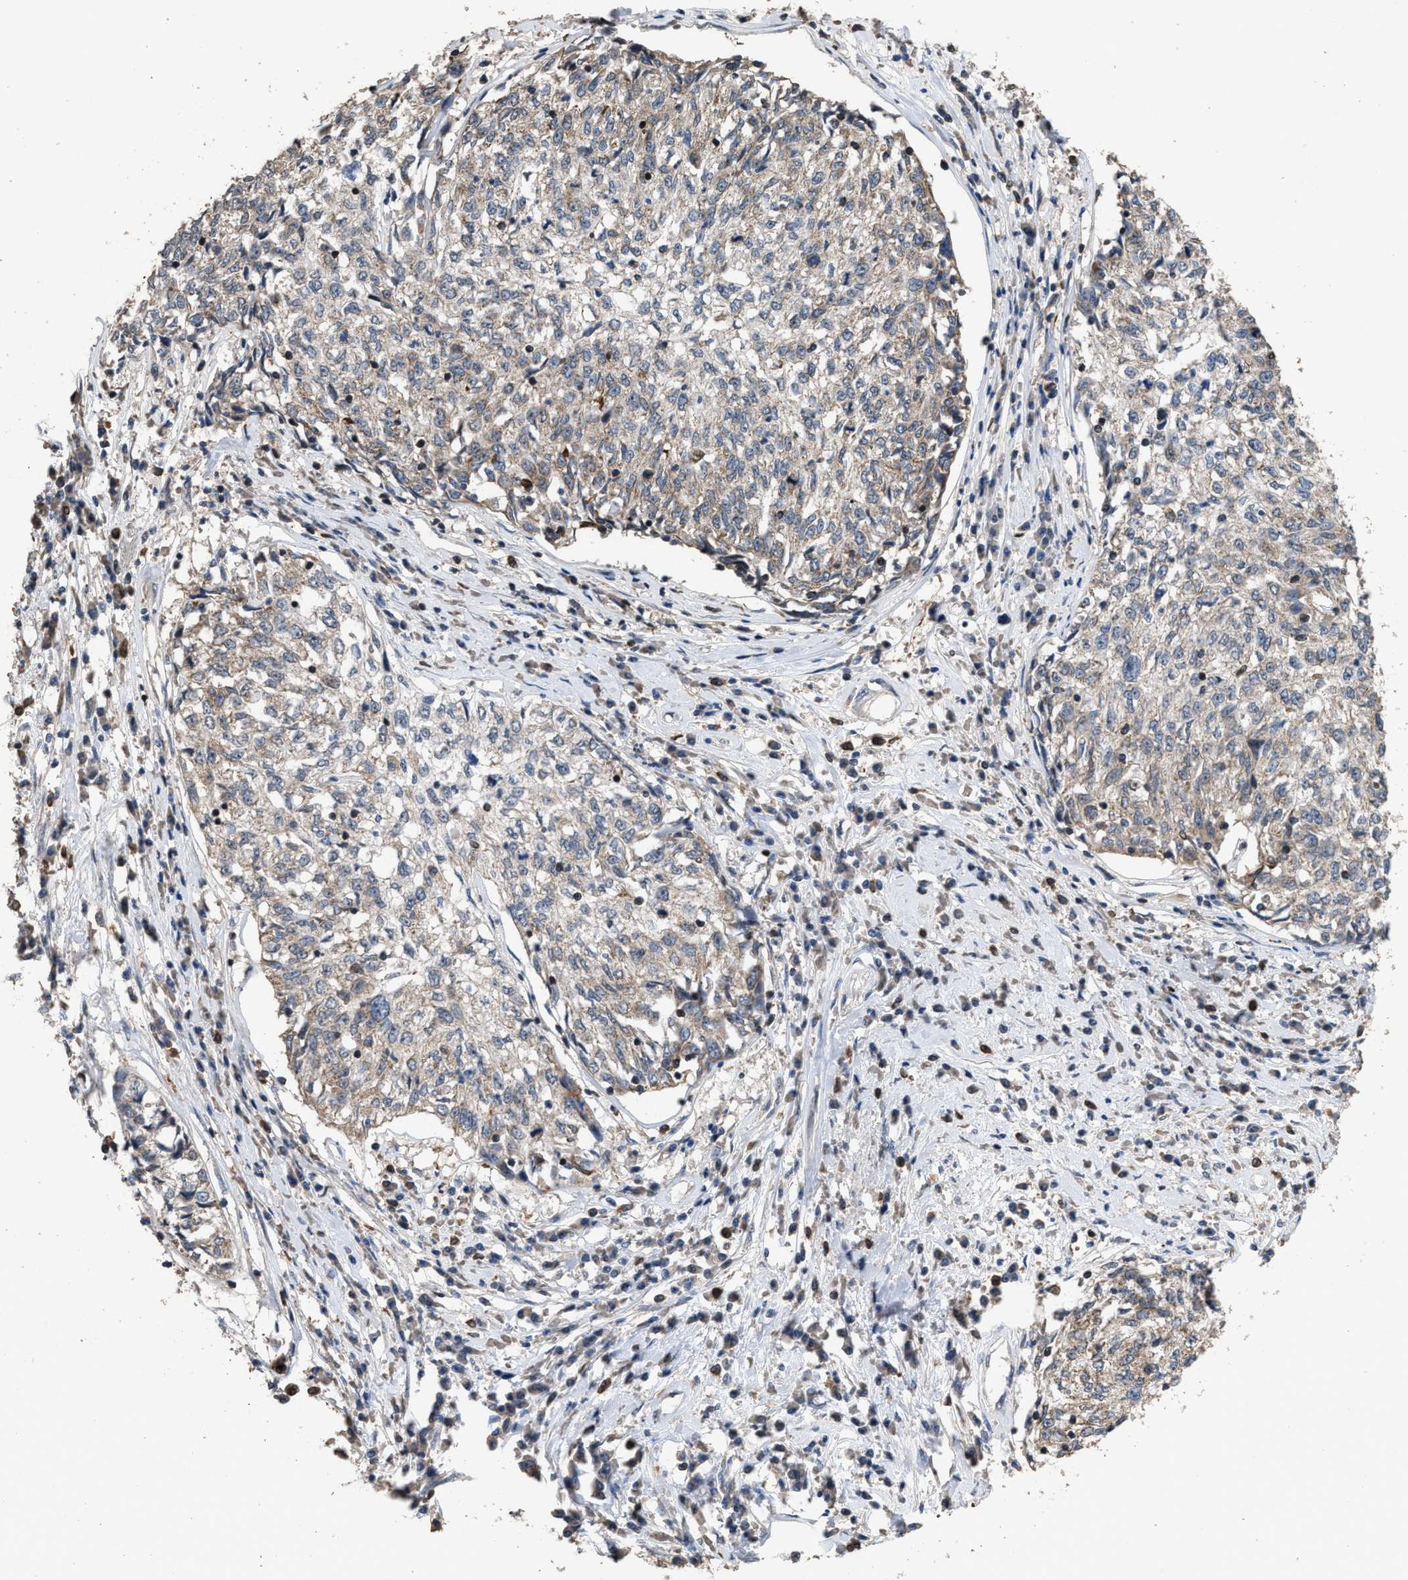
{"staining": {"intensity": "weak", "quantity": "25%-75%", "location": "cytoplasmic/membranous"}, "tissue": "cervical cancer", "cell_type": "Tumor cells", "image_type": "cancer", "snomed": [{"axis": "morphology", "description": "Squamous cell carcinoma, NOS"}, {"axis": "topography", "description": "Cervix"}], "caption": "A low amount of weak cytoplasmic/membranous expression is identified in approximately 25%-75% of tumor cells in squamous cell carcinoma (cervical) tissue.", "gene": "TDRKH", "patient": {"sex": "female", "age": 57}}